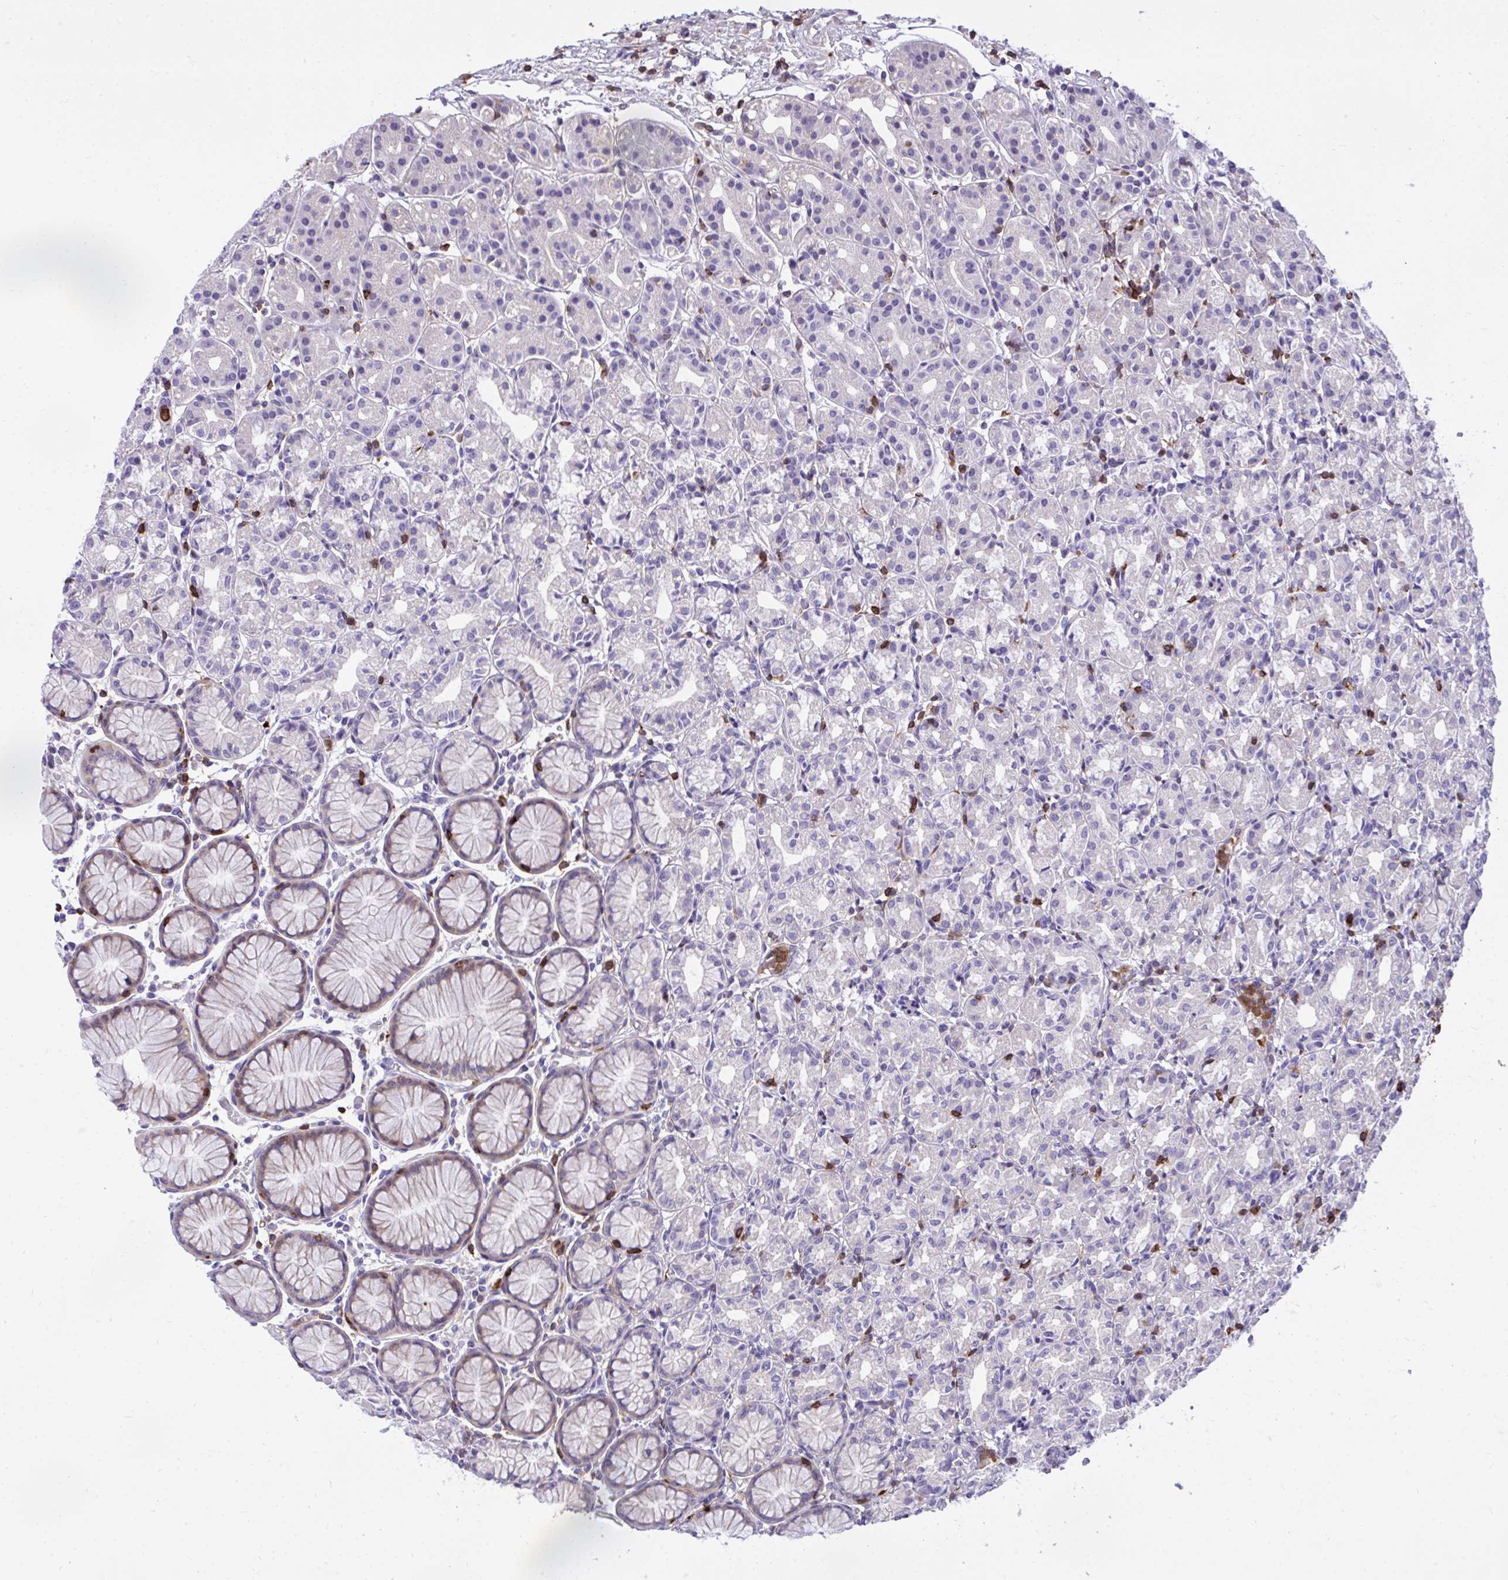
{"staining": {"intensity": "weak", "quantity": "<25%", "location": "cytoplasmic/membranous"}, "tissue": "stomach", "cell_type": "Glandular cells", "image_type": "normal", "snomed": [{"axis": "morphology", "description": "Normal tissue, NOS"}, {"axis": "topography", "description": "Stomach"}], "caption": "Immunohistochemistry image of normal stomach: human stomach stained with DAB (3,3'-diaminobenzidine) exhibits no significant protein expression in glandular cells. Nuclei are stained in blue.", "gene": "AP5M1", "patient": {"sex": "female", "age": 57}}